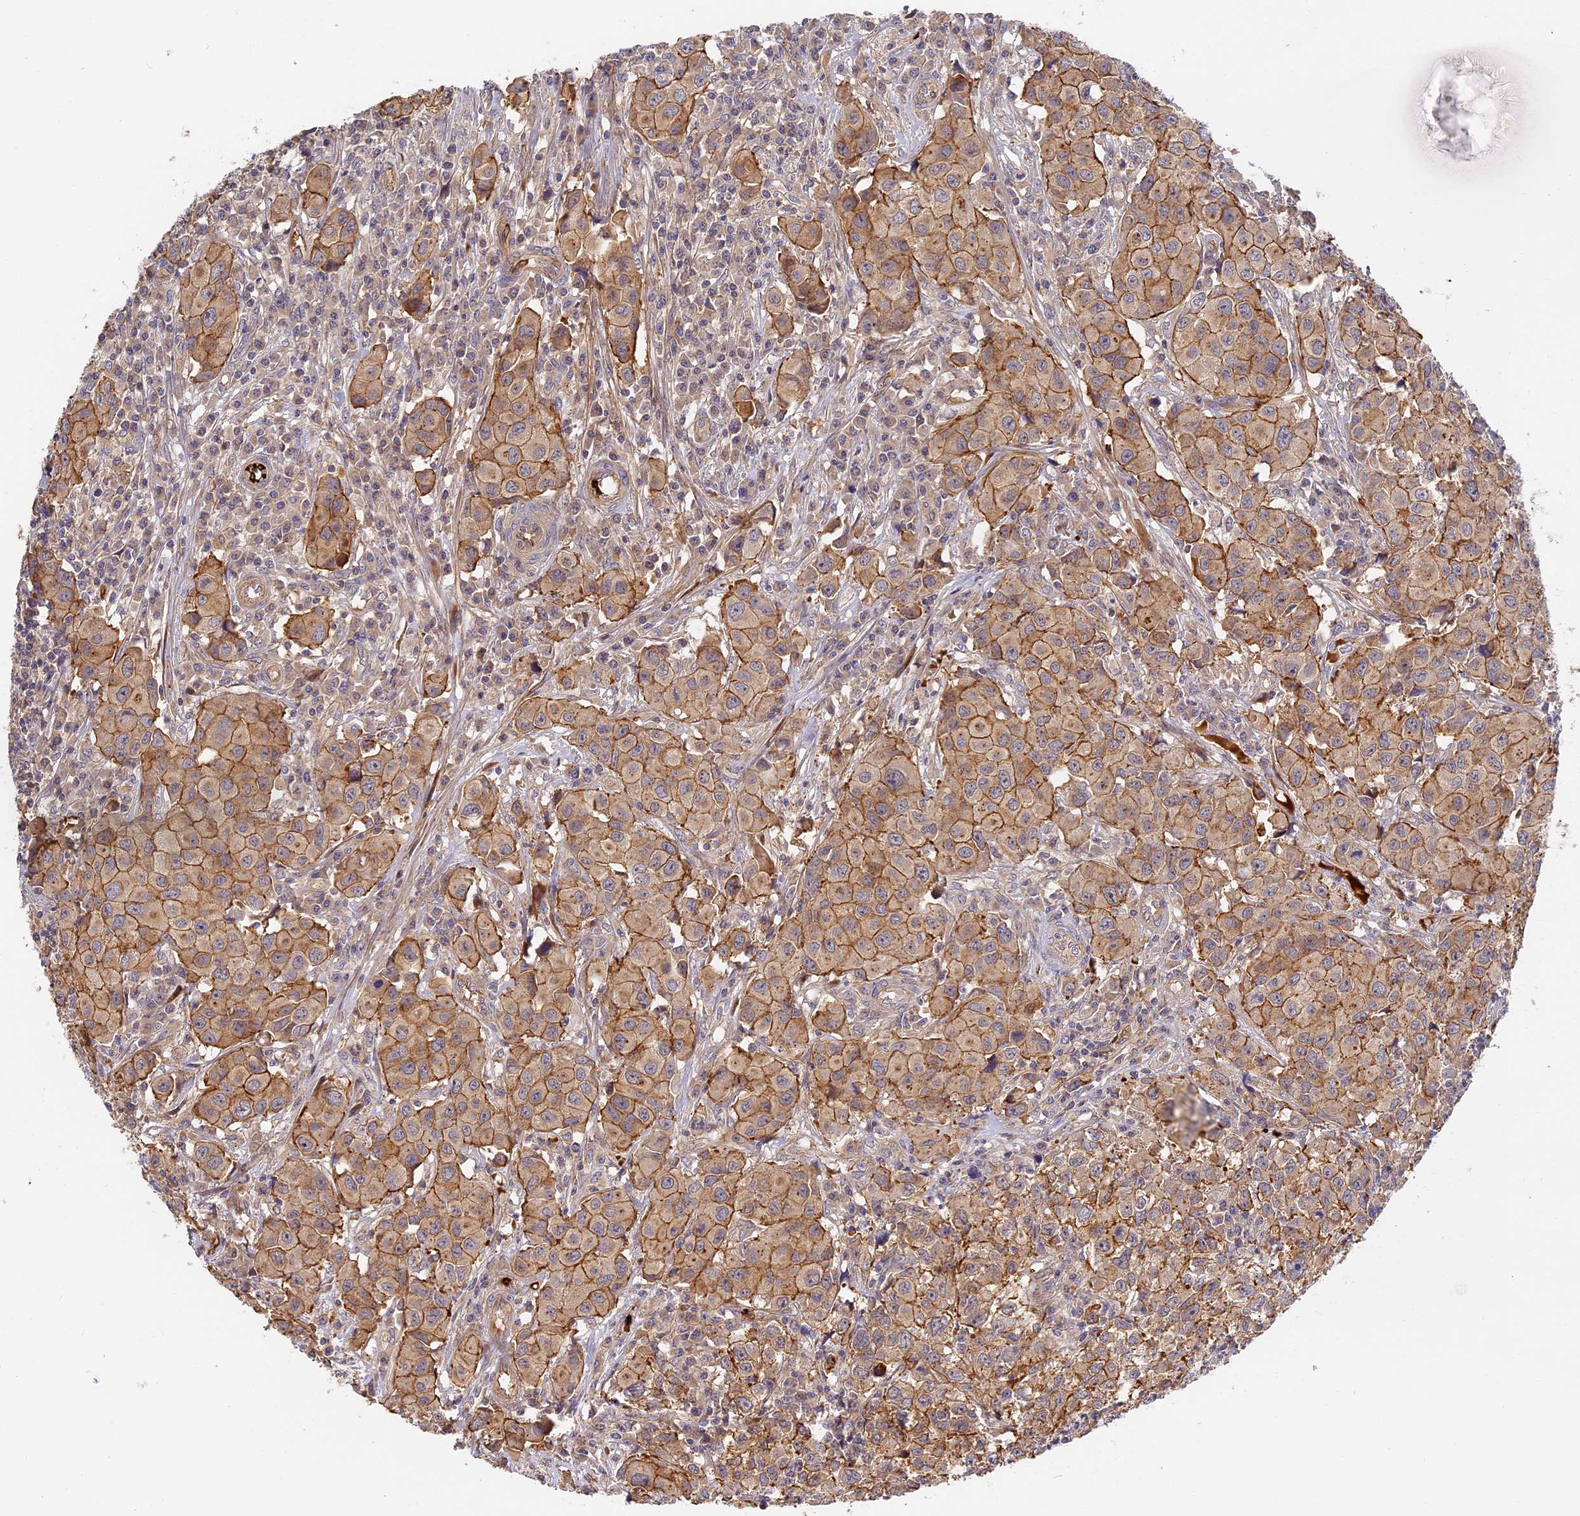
{"staining": {"intensity": "moderate", "quantity": ">75%", "location": "cytoplasmic/membranous"}, "tissue": "urothelial cancer", "cell_type": "Tumor cells", "image_type": "cancer", "snomed": [{"axis": "morphology", "description": "Urothelial carcinoma, High grade"}, {"axis": "topography", "description": "Urinary bladder"}], "caption": "Immunohistochemical staining of urothelial cancer shows moderate cytoplasmic/membranous protein staining in approximately >75% of tumor cells.", "gene": "MISP3", "patient": {"sex": "female", "age": 75}}